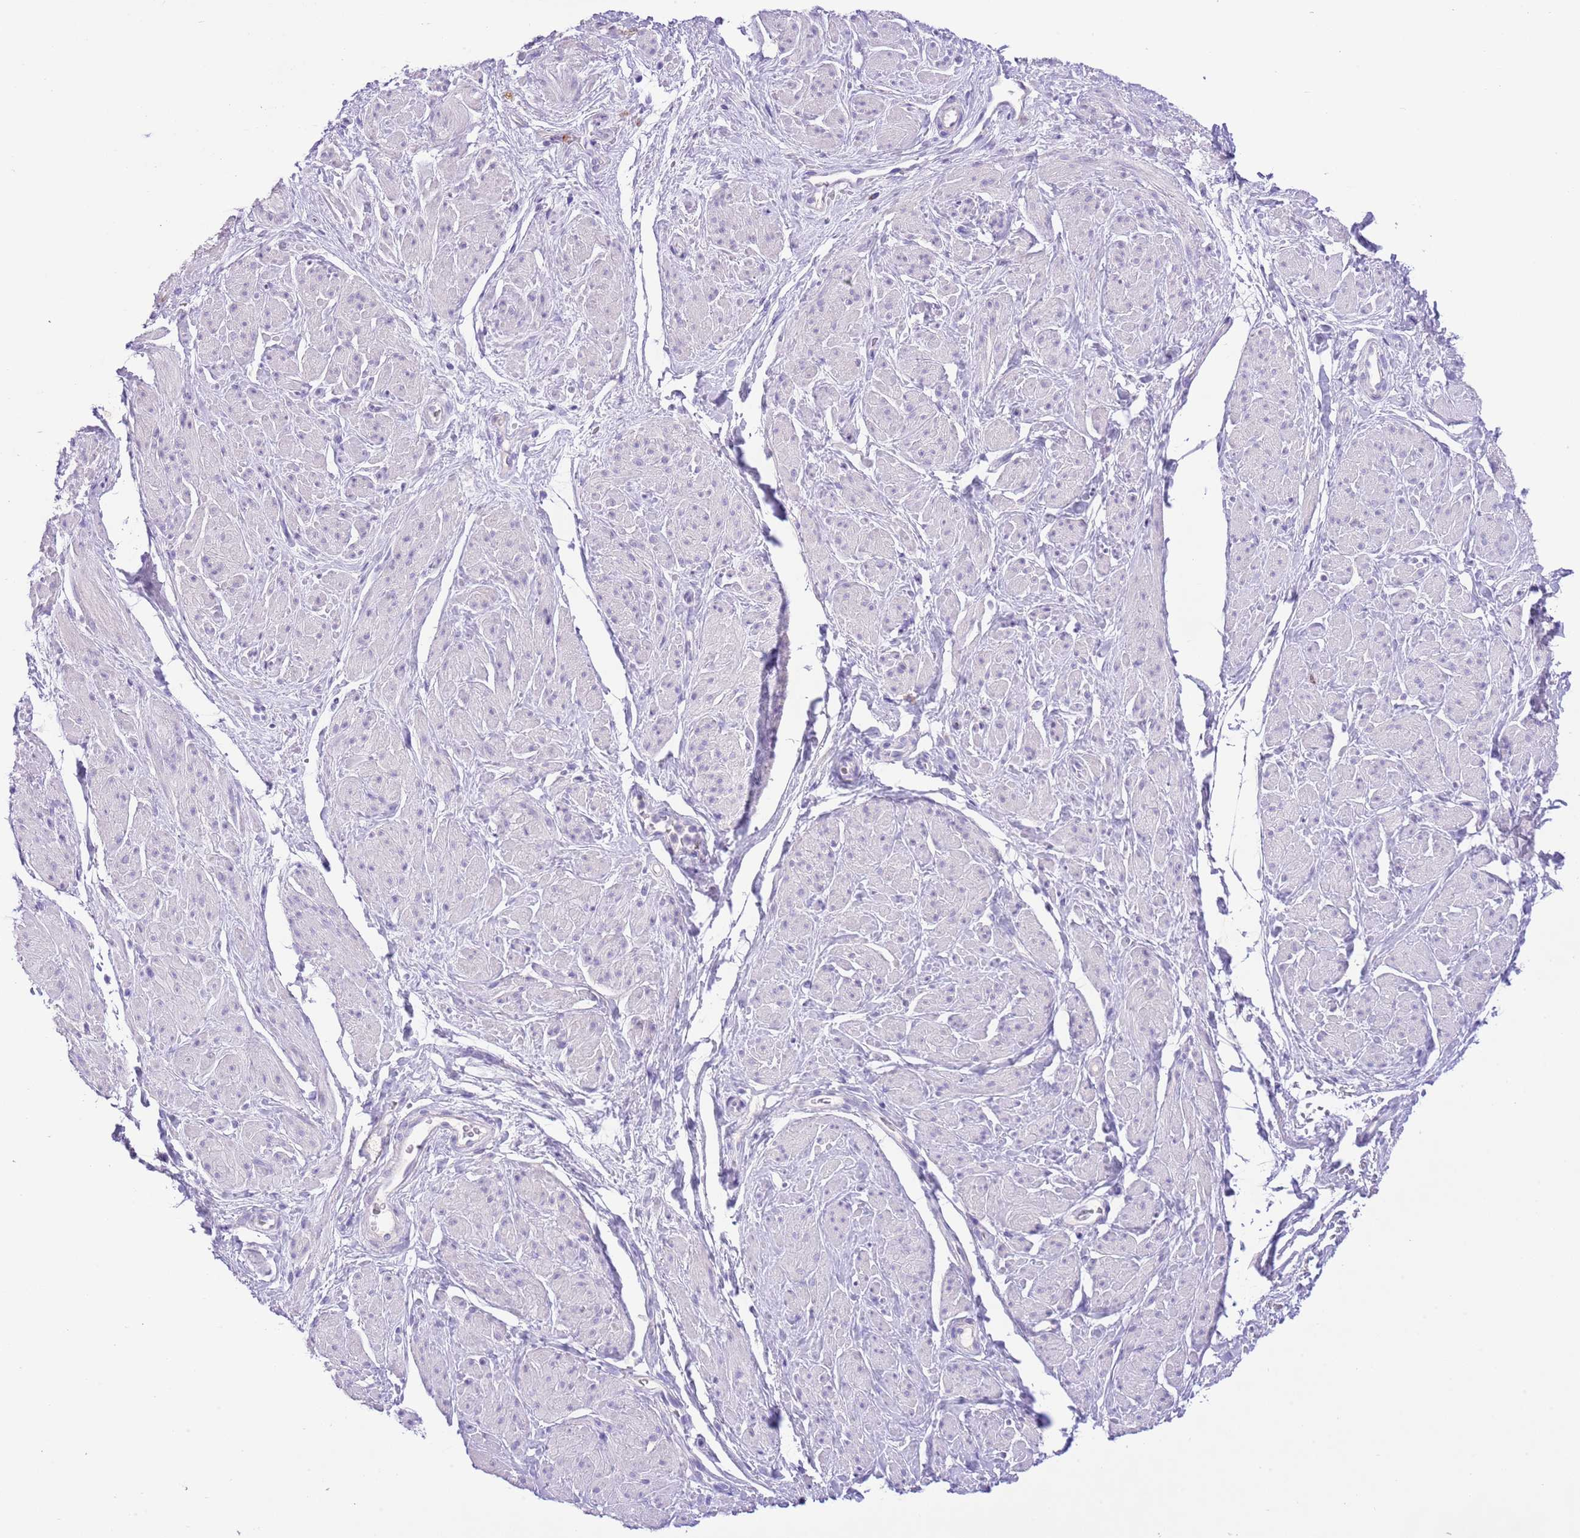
{"staining": {"intensity": "negative", "quantity": "none", "location": "none"}, "tissue": "smooth muscle", "cell_type": "Smooth muscle cells", "image_type": "normal", "snomed": [{"axis": "morphology", "description": "Normal tissue, NOS"}, {"axis": "topography", "description": "Smooth muscle"}, {"axis": "topography", "description": "Peripheral nerve tissue"}], "caption": "The histopathology image demonstrates no staining of smooth muscle cells in benign smooth muscle. (DAB immunohistochemistry (IHC) visualized using brightfield microscopy, high magnification).", "gene": "CLEC2A", "patient": {"sex": "male", "age": 69}}